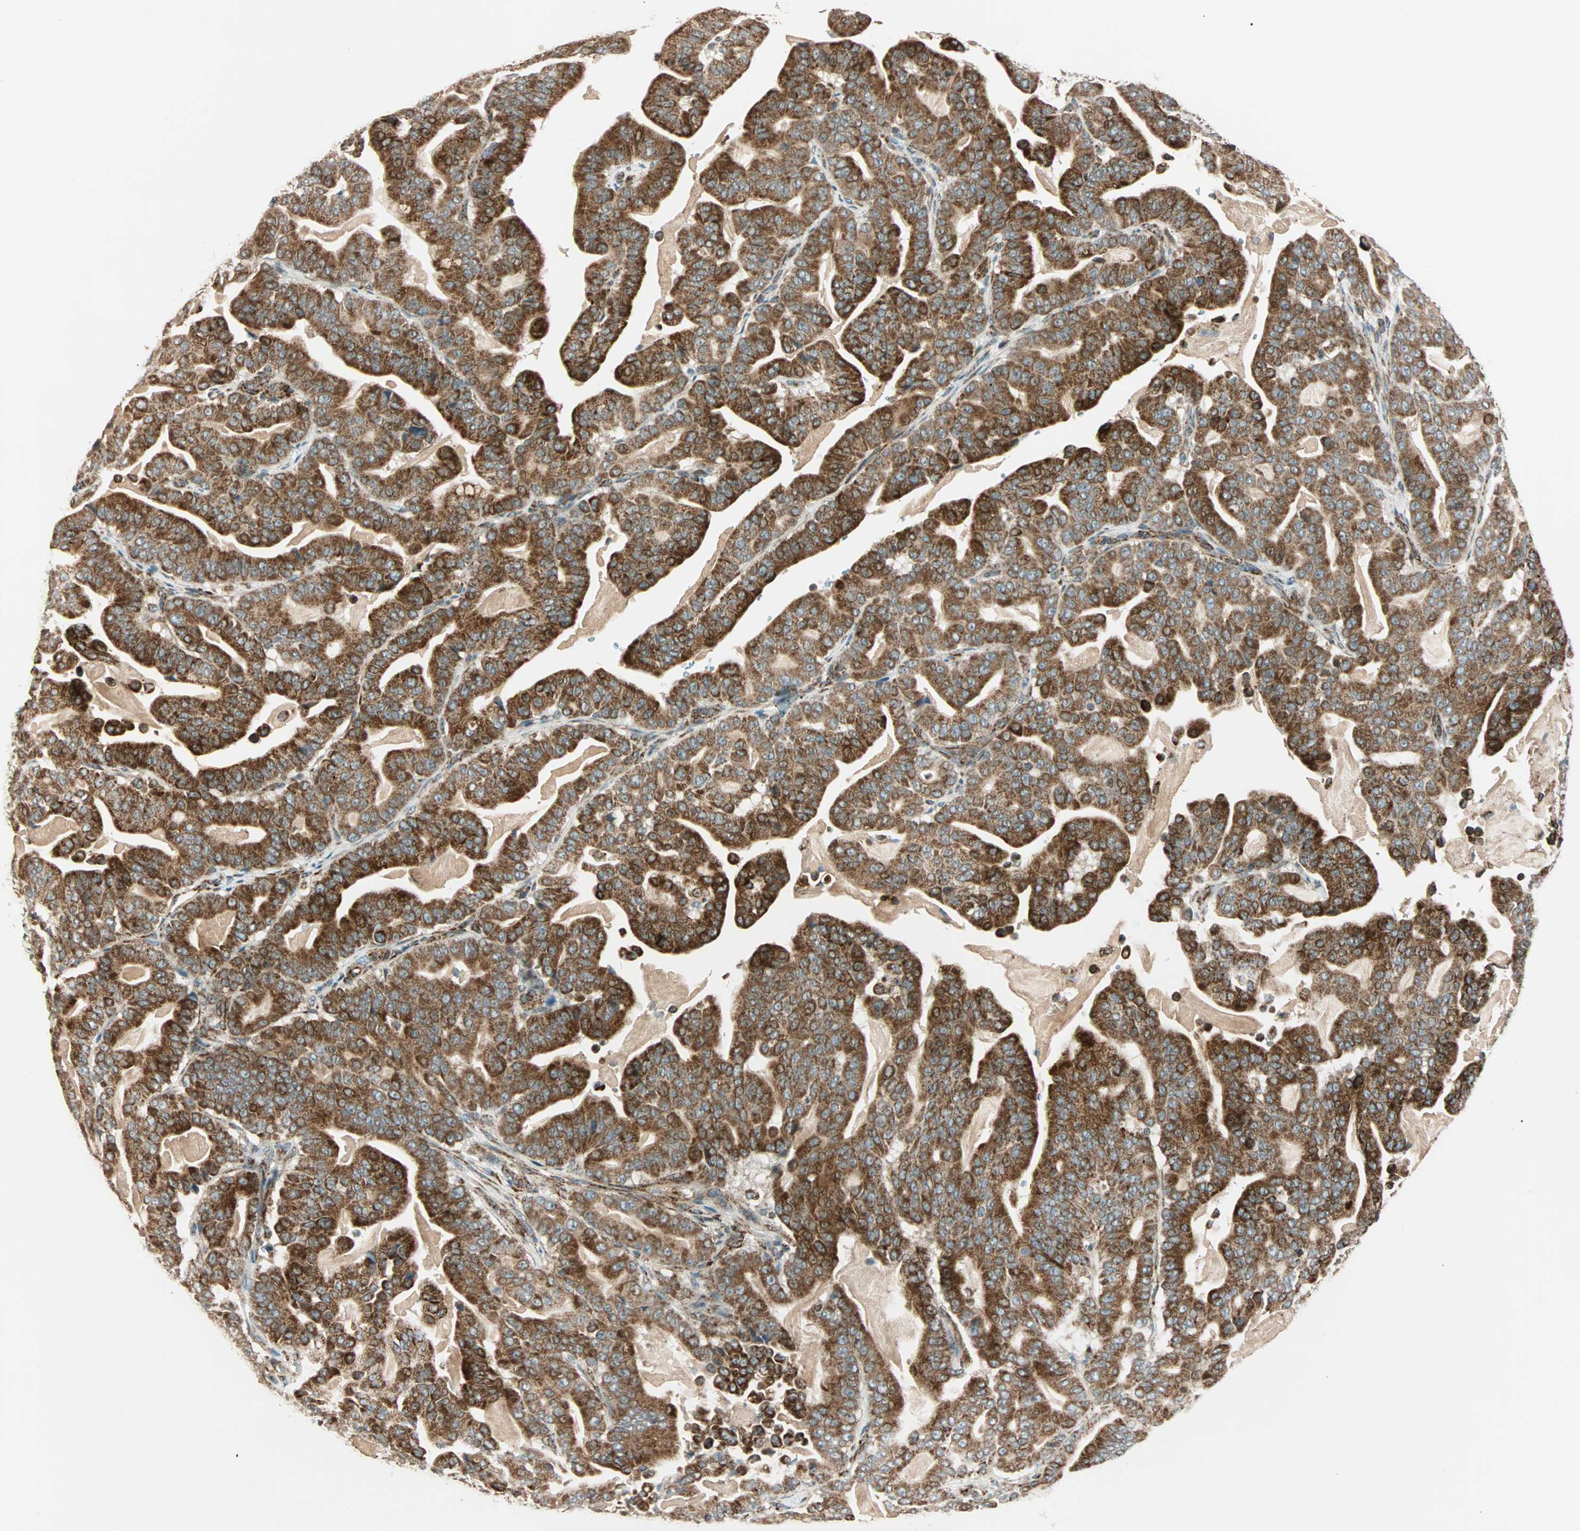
{"staining": {"intensity": "moderate", "quantity": ">75%", "location": "cytoplasmic/membranous"}, "tissue": "pancreatic cancer", "cell_type": "Tumor cells", "image_type": "cancer", "snomed": [{"axis": "morphology", "description": "Adenocarcinoma, NOS"}, {"axis": "topography", "description": "Pancreas"}], "caption": "A high-resolution micrograph shows IHC staining of pancreatic cancer (adenocarcinoma), which reveals moderate cytoplasmic/membranous positivity in approximately >75% of tumor cells.", "gene": "SPRY4", "patient": {"sex": "male", "age": 63}}